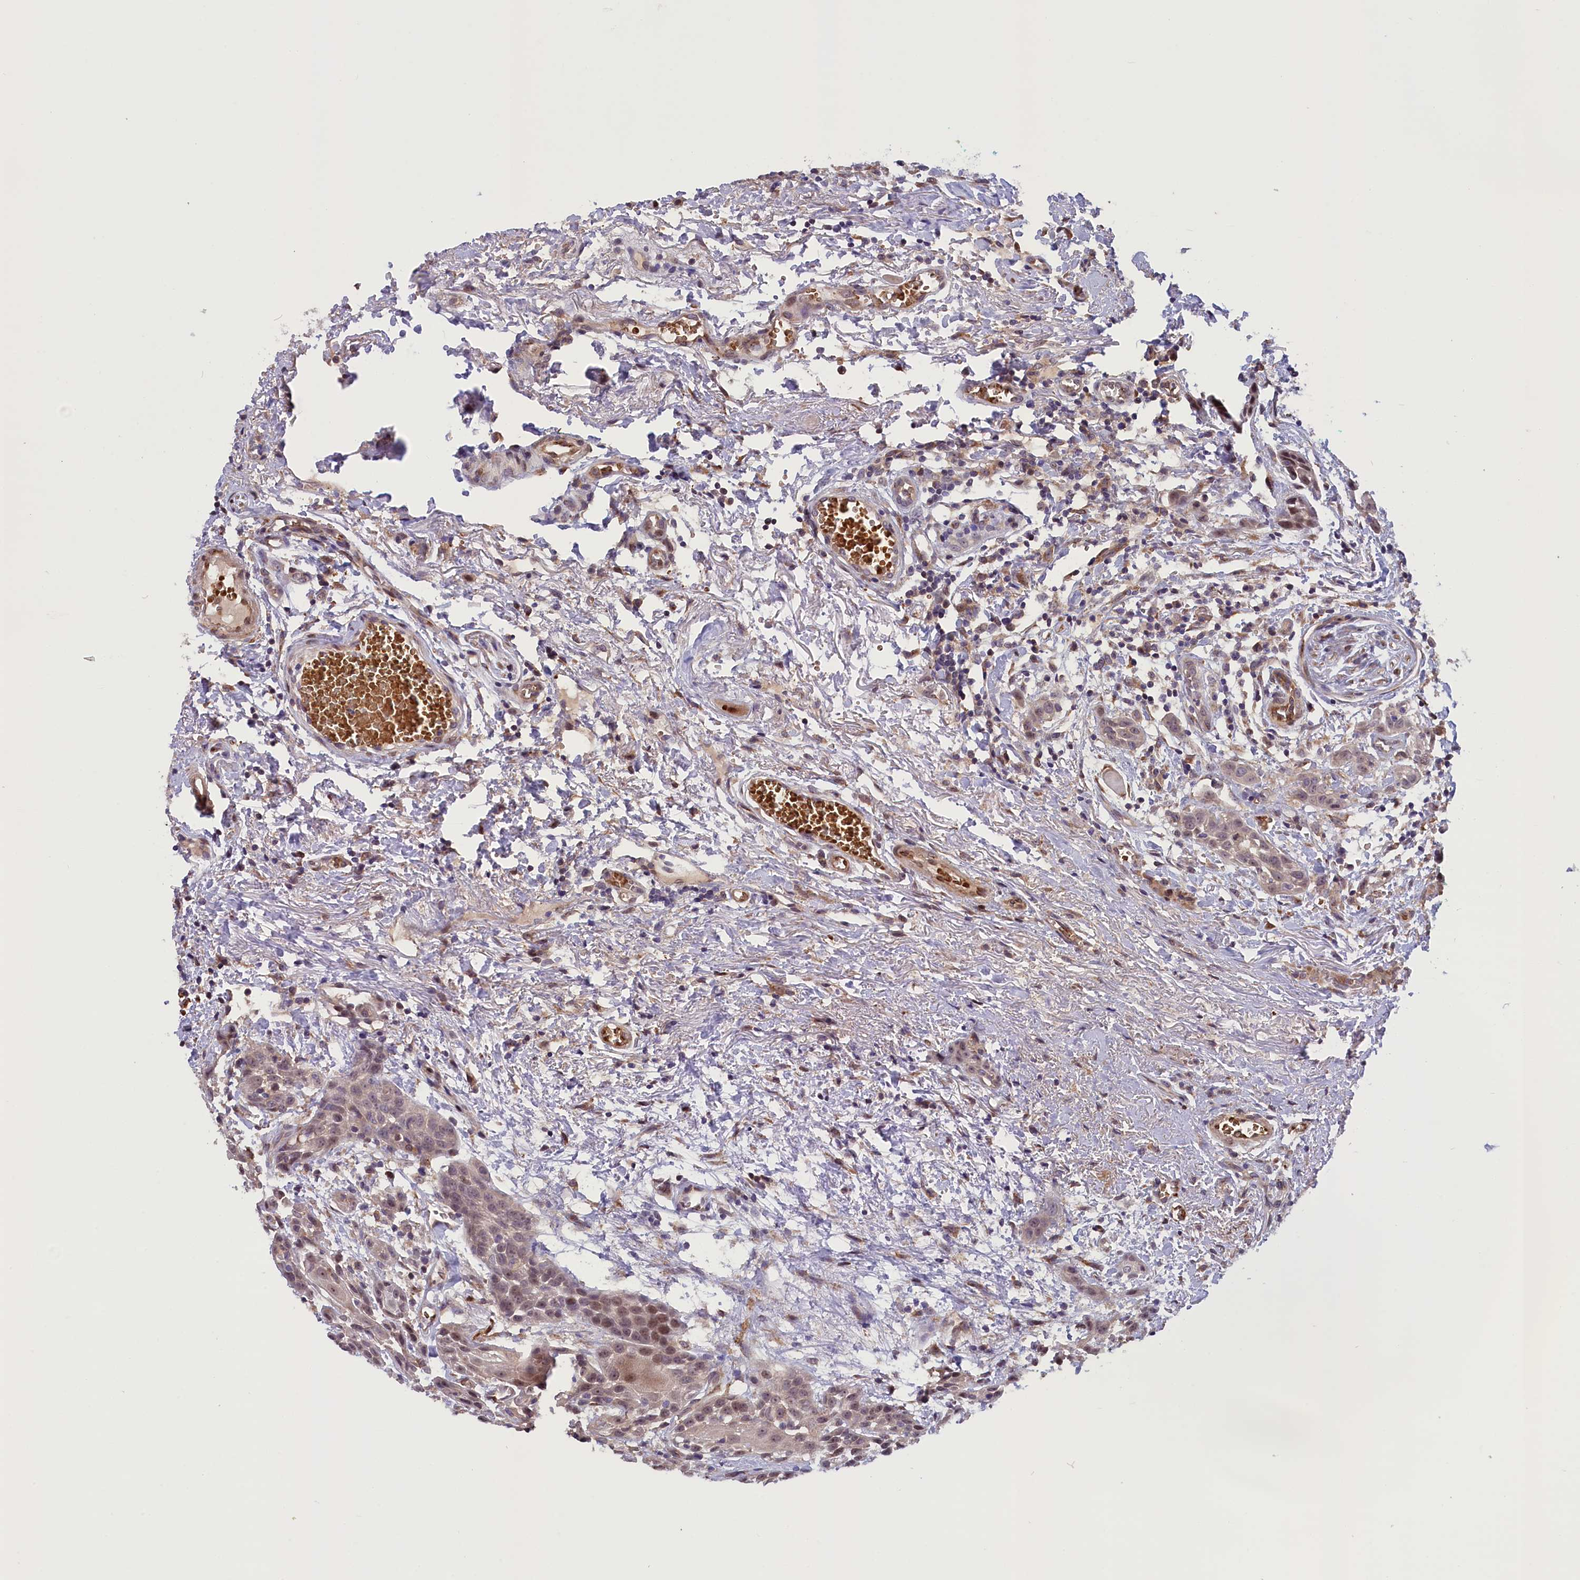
{"staining": {"intensity": "weak", "quantity": "25%-75%", "location": "cytoplasmic/membranous,nuclear"}, "tissue": "head and neck cancer", "cell_type": "Tumor cells", "image_type": "cancer", "snomed": [{"axis": "morphology", "description": "Squamous cell carcinoma, NOS"}, {"axis": "topography", "description": "Oral tissue"}, {"axis": "topography", "description": "Head-Neck"}], "caption": "DAB immunohistochemical staining of head and neck cancer shows weak cytoplasmic/membranous and nuclear protein positivity in about 25%-75% of tumor cells.", "gene": "CCDC9B", "patient": {"sex": "female", "age": 50}}